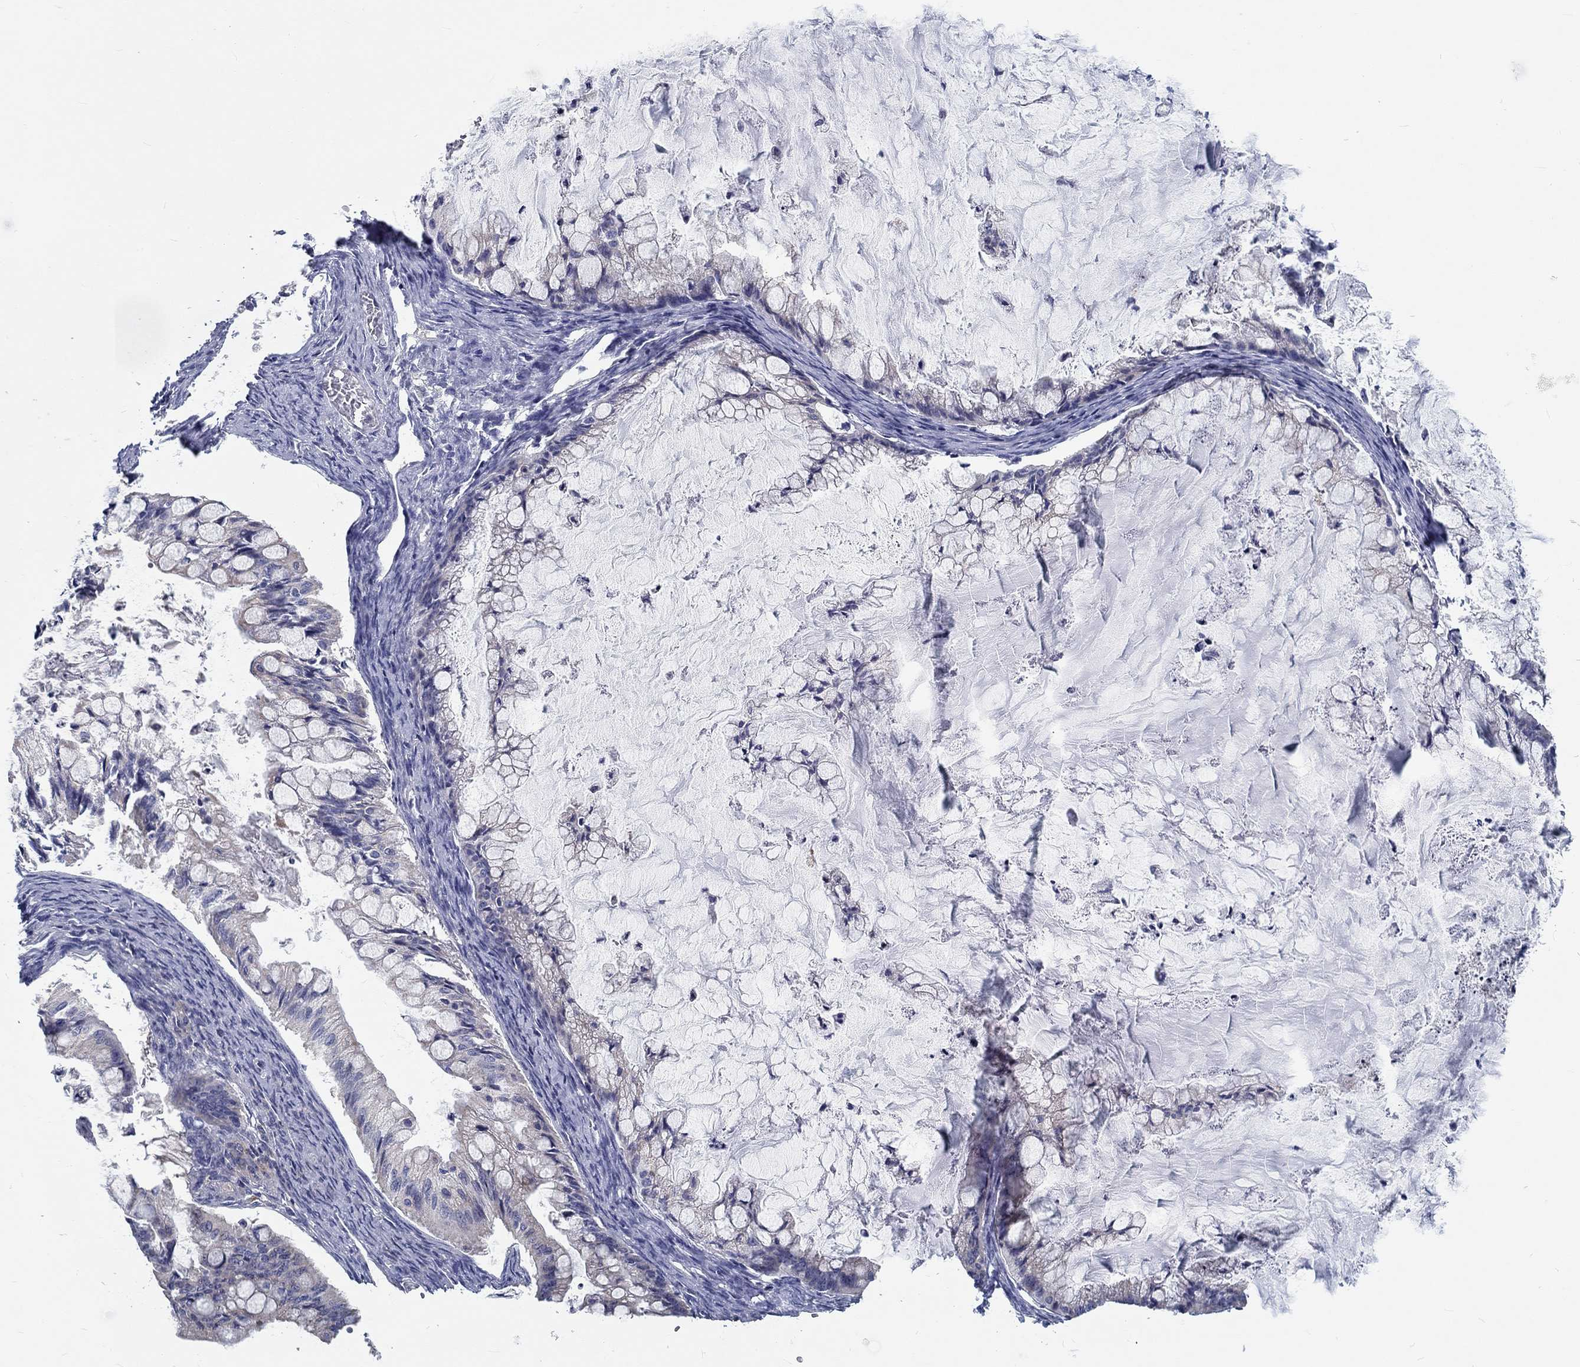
{"staining": {"intensity": "negative", "quantity": "none", "location": "none"}, "tissue": "ovarian cancer", "cell_type": "Tumor cells", "image_type": "cancer", "snomed": [{"axis": "morphology", "description": "Cystadenocarcinoma, mucinous, NOS"}, {"axis": "topography", "description": "Ovary"}], "caption": "High power microscopy micrograph of an IHC histopathology image of ovarian cancer, revealing no significant staining in tumor cells.", "gene": "MYBPC1", "patient": {"sex": "female", "age": 57}}